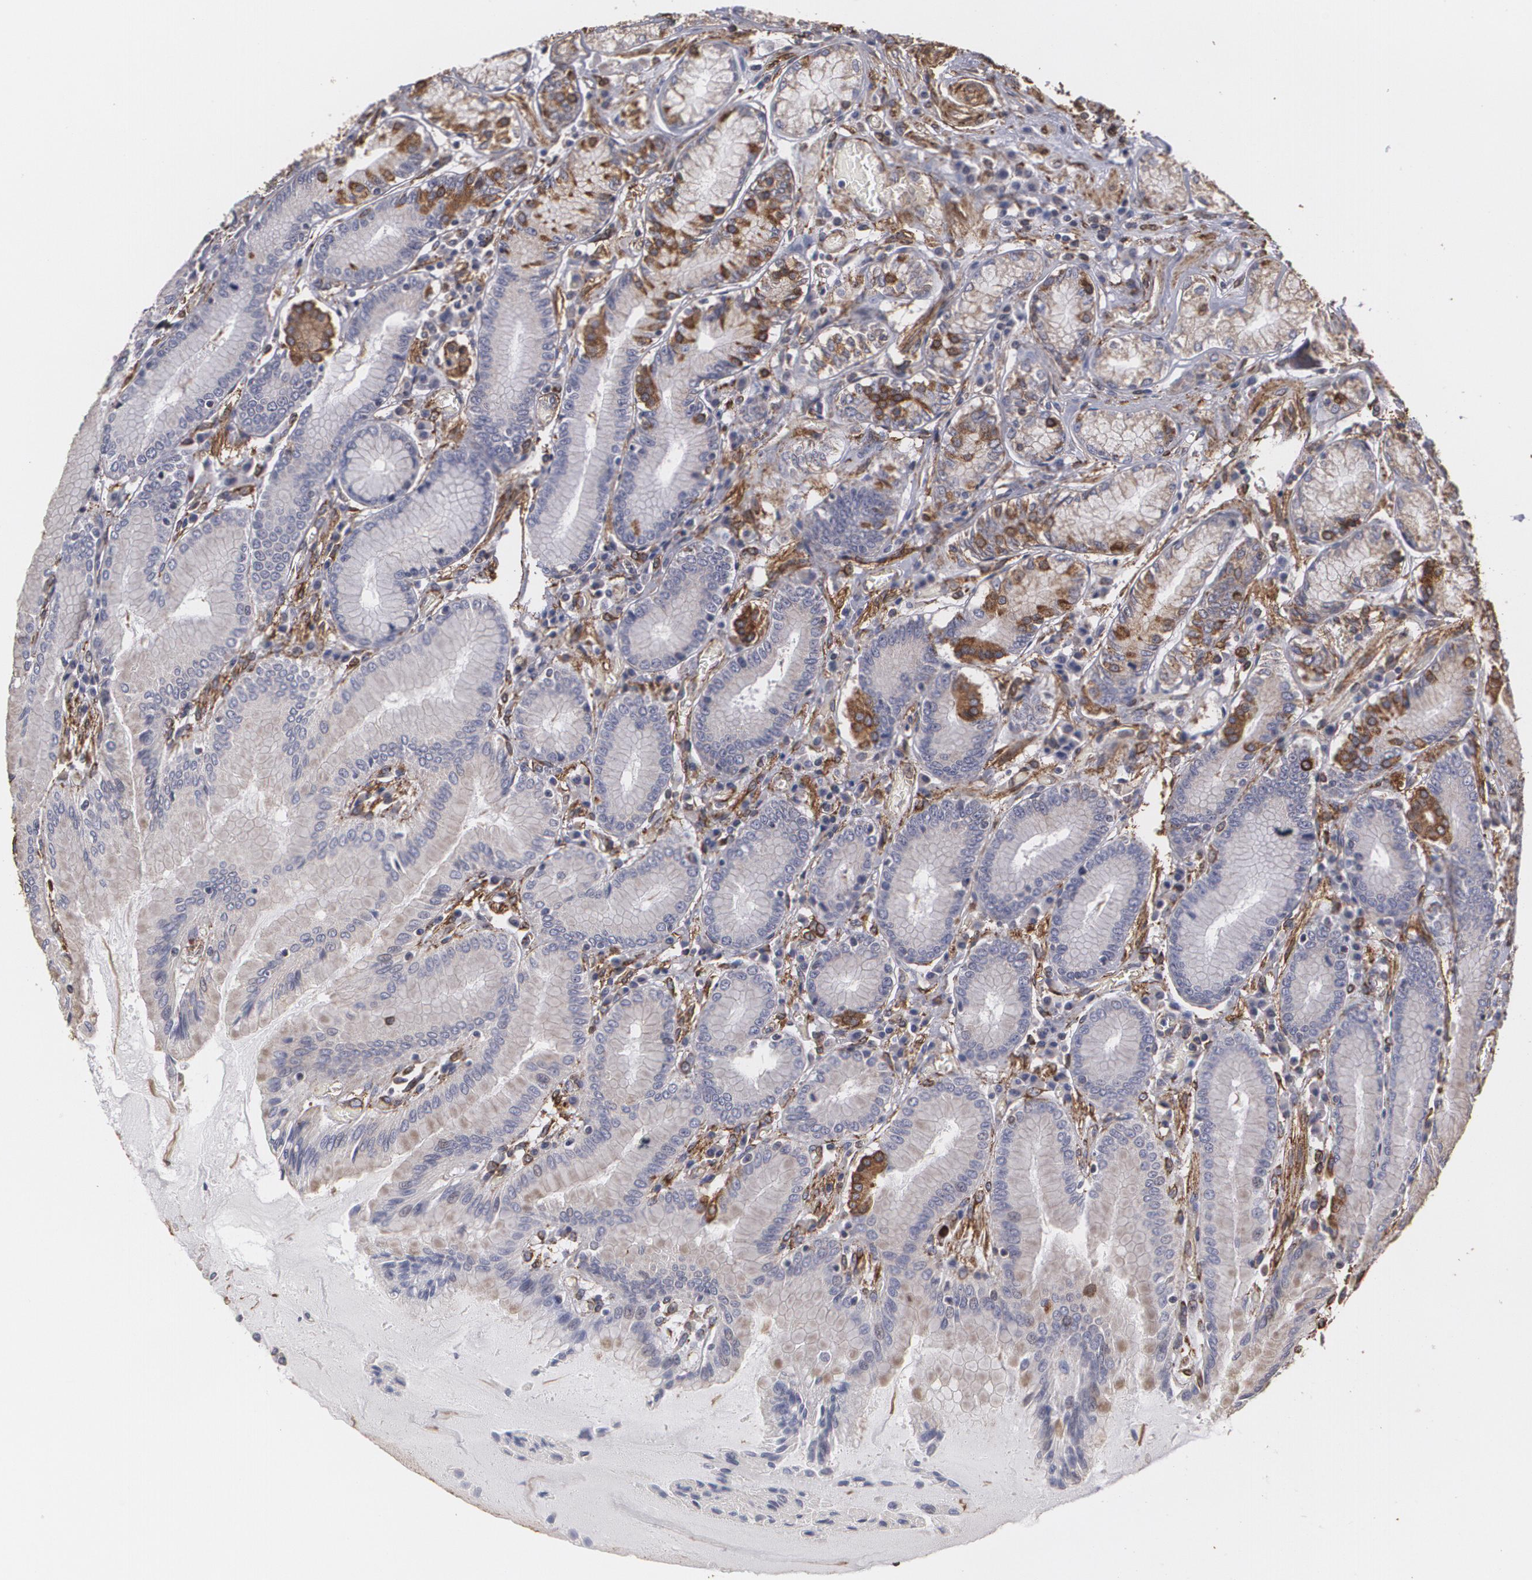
{"staining": {"intensity": "moderate", "quantity": "<25%", "location": "cytoplasmic/membranous"}, "tissue": "stomach", "cell_type": "Glandular cells", "image_type": "normal", "snomed": [{"axis": "morphology", "description": "Normal tissue, NOS"}, {"axis": "morphology", "description": "Adenocarcinoma, NOS"}, {"axis": "topography", "description": "Stomach, lower"}], "caption": "Immunohistochemistry staining of normal stomach, which displays low levels of moderate cytoplasmic/membranous positivity in approximately <25% of glandular cells indicating moderate cytoplasmic/membranous protein positivity. The staining was performed using DAB (brown) for protein detection and nuclei were counterstained in hematoxylin (blue).", "gene": "CYB5R3", "patient": {"sex": "female", "age": 76}}